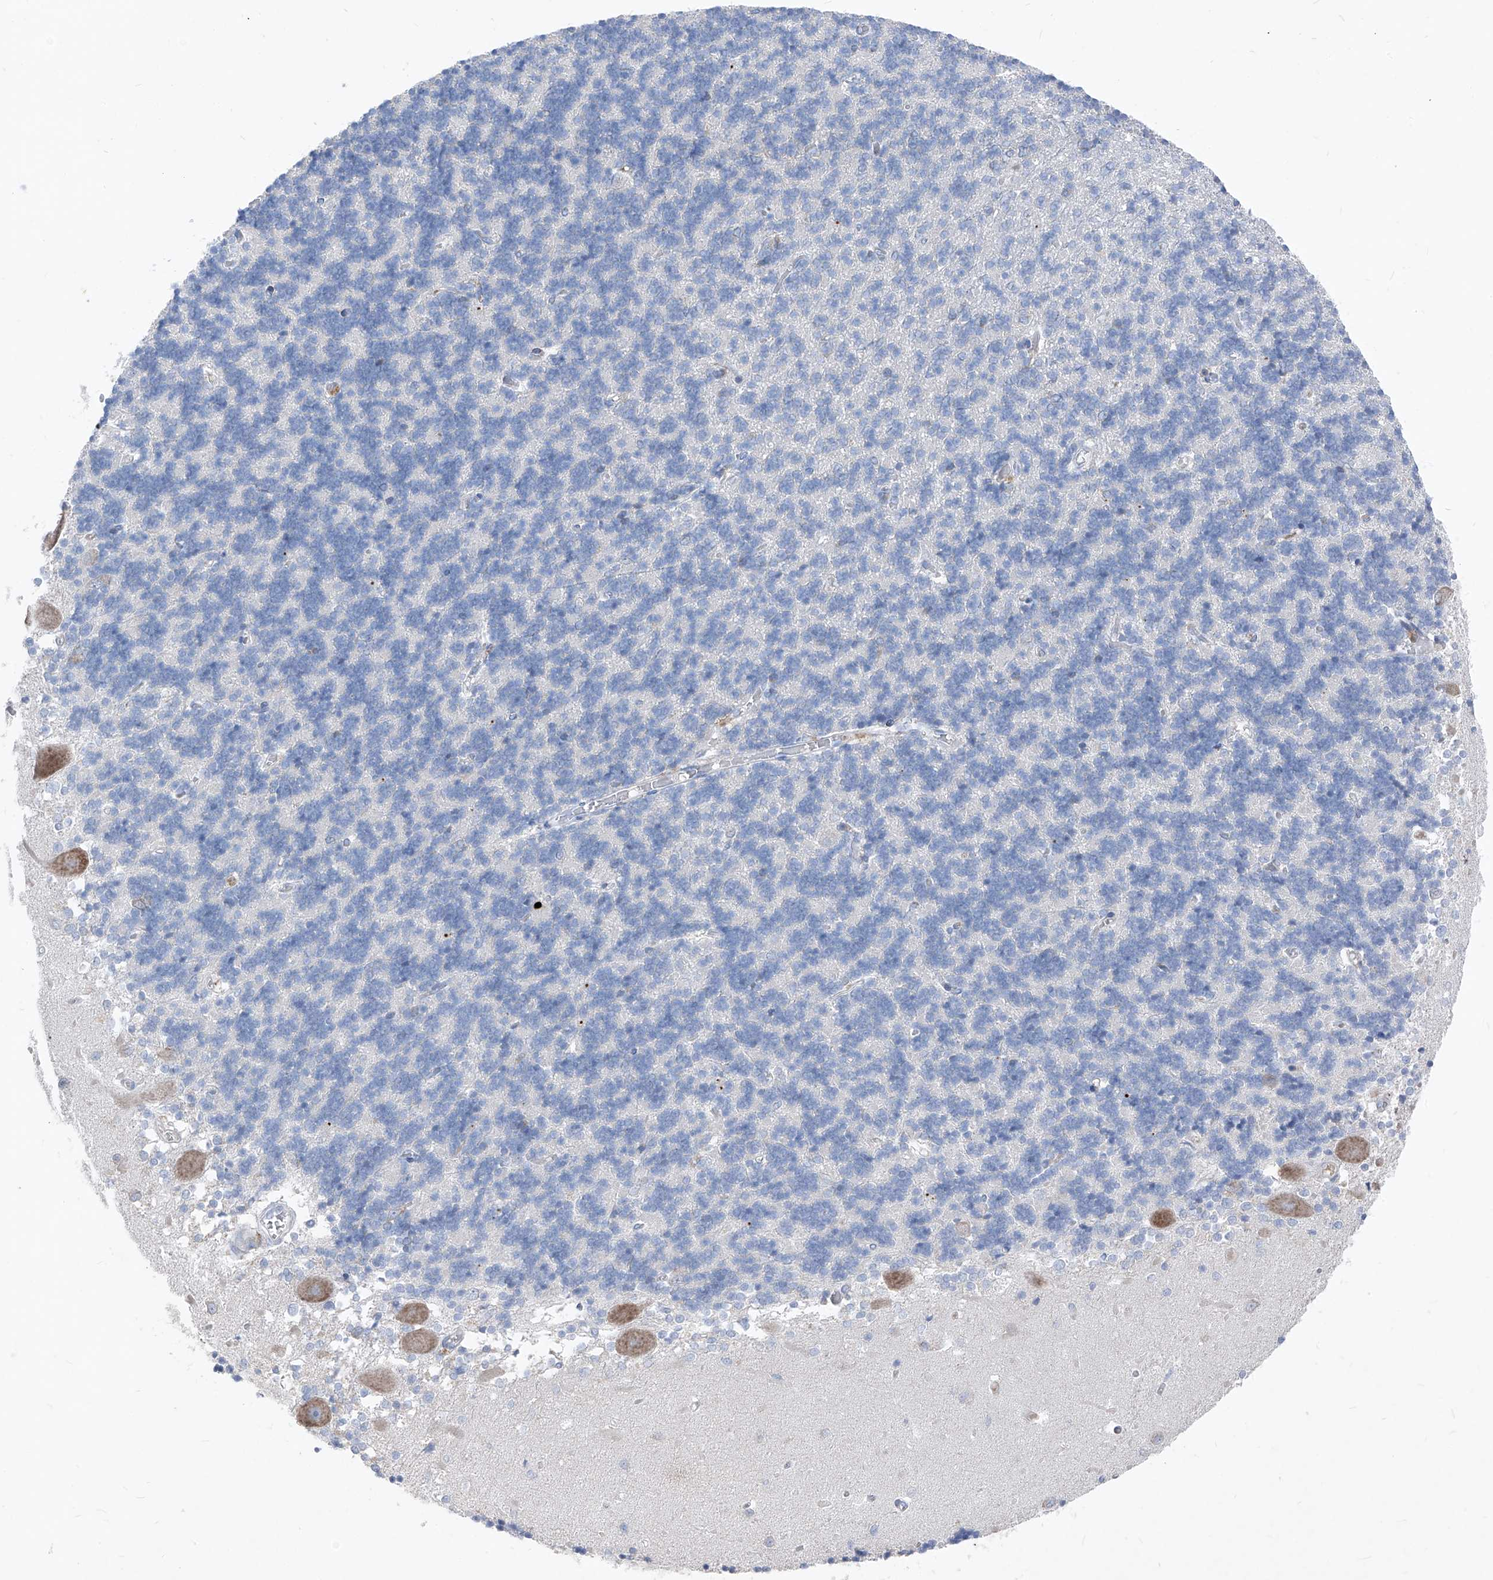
{"staining": {"intensity": "negative", "quantity": "none", "location": "none"}, "tissue": "cerebellum", "cell_type": "Cells in granular layer", "image_type": "normal", "snomed": [{"axis": "morphology", "description": "Normal tissue, NOS"}, {"axis": "topography", "description": "Cerebellum"}], "caption": "Immunohistochemistry image of benign cerebellum stained for a protein (brown), which exhibits no positivity in cells in granular layer.", "gene": "IFI27", "patient": {"sex": "male", "age": 37}}